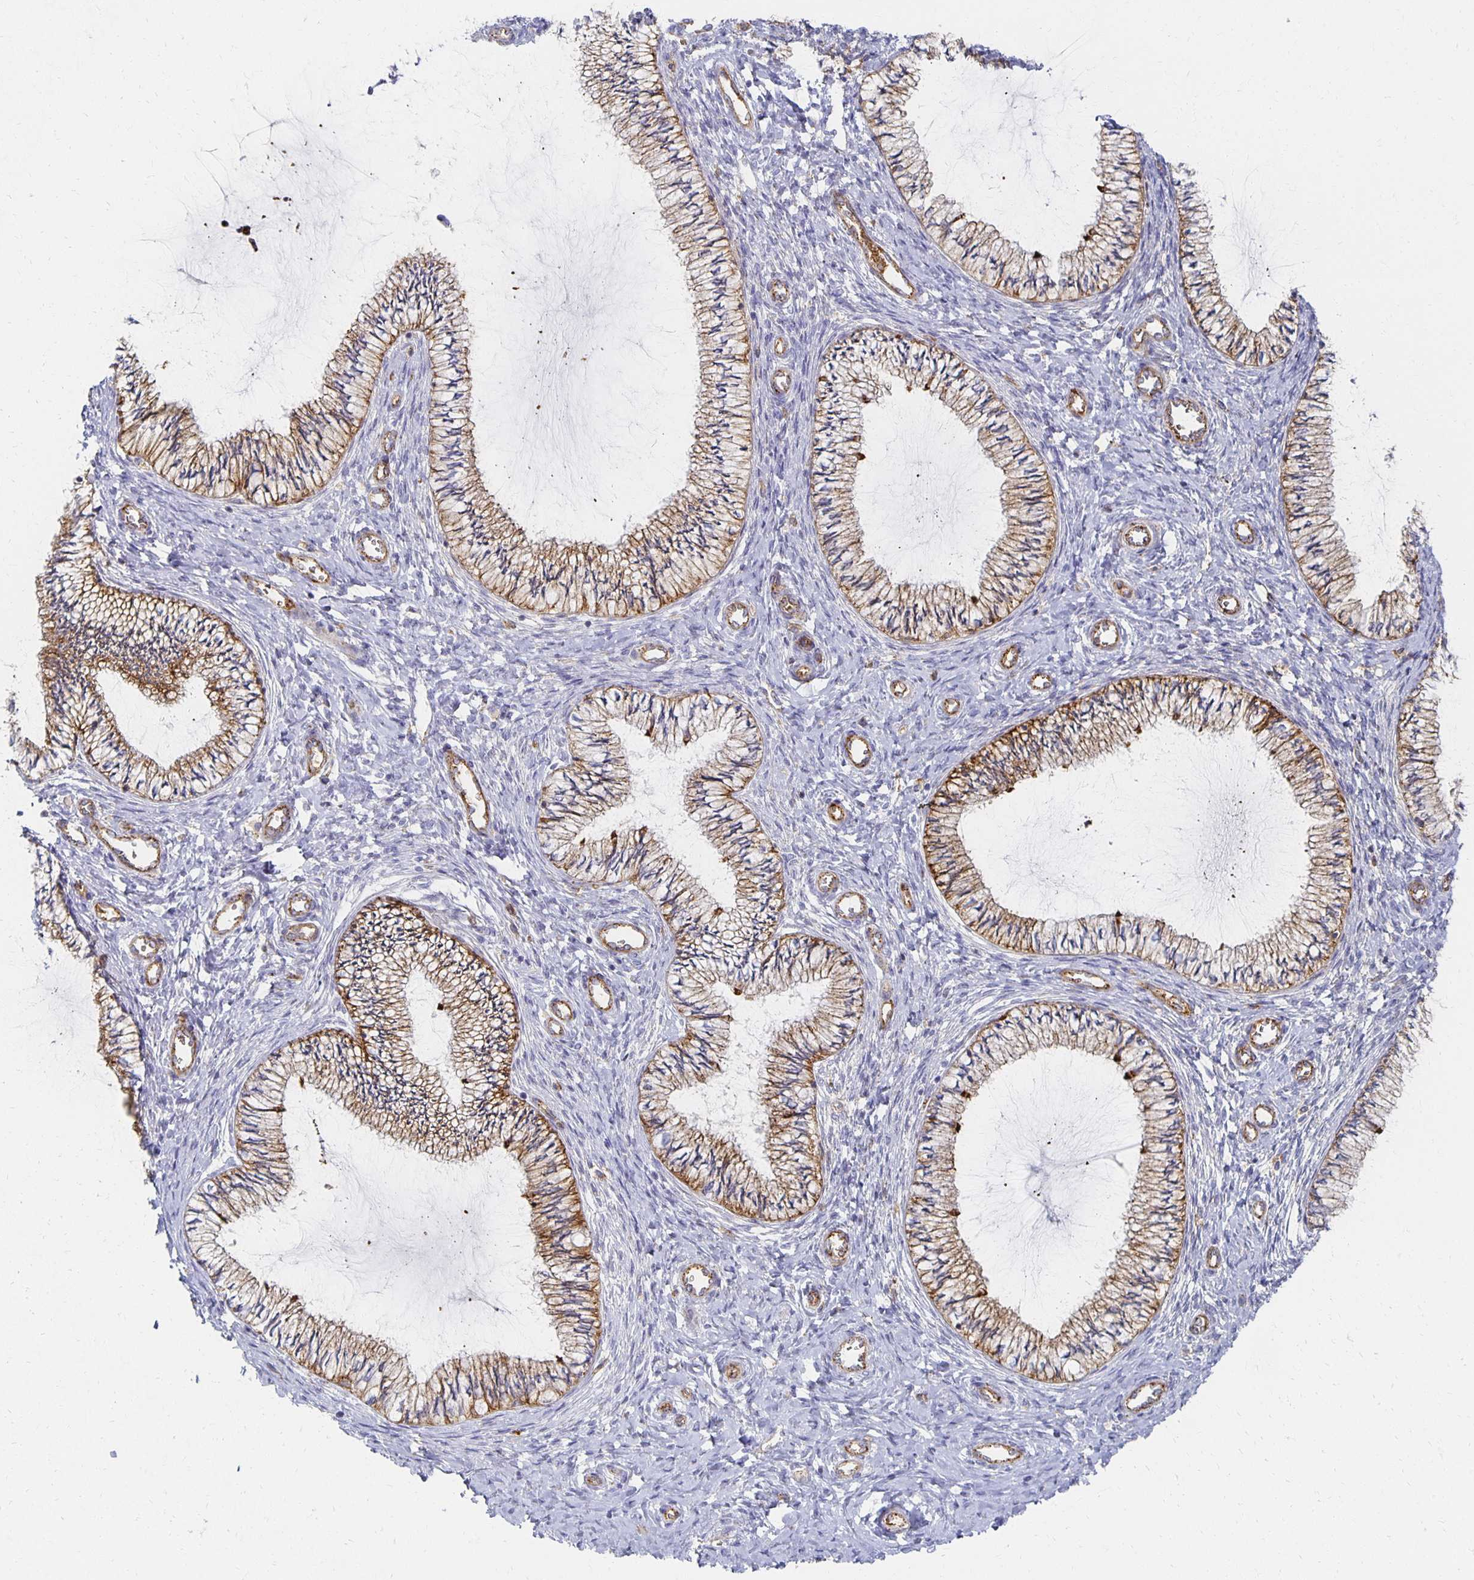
{"staining": {"intensity": "moderate", "quantity": "25%-75%", "location": "cytoplasmic/membranous"}, "tissue": "cervix", "cell_type": "Glandular cells", "image_type": "normal", "snomed": [{"axis": "morphology", "description": "Normal tissue, NOS"}, {"axis": "topography", "description": "Cervix"}], "caption": "This photomicrograph reveals IHC staining of unremarkable human cervix, with medium moderate cytoplasmic/membranous positivity in approximately 25%-75% of glandular cells.", "gene": "TAAR1", "patient": {"sex": "female", "age": 24}}